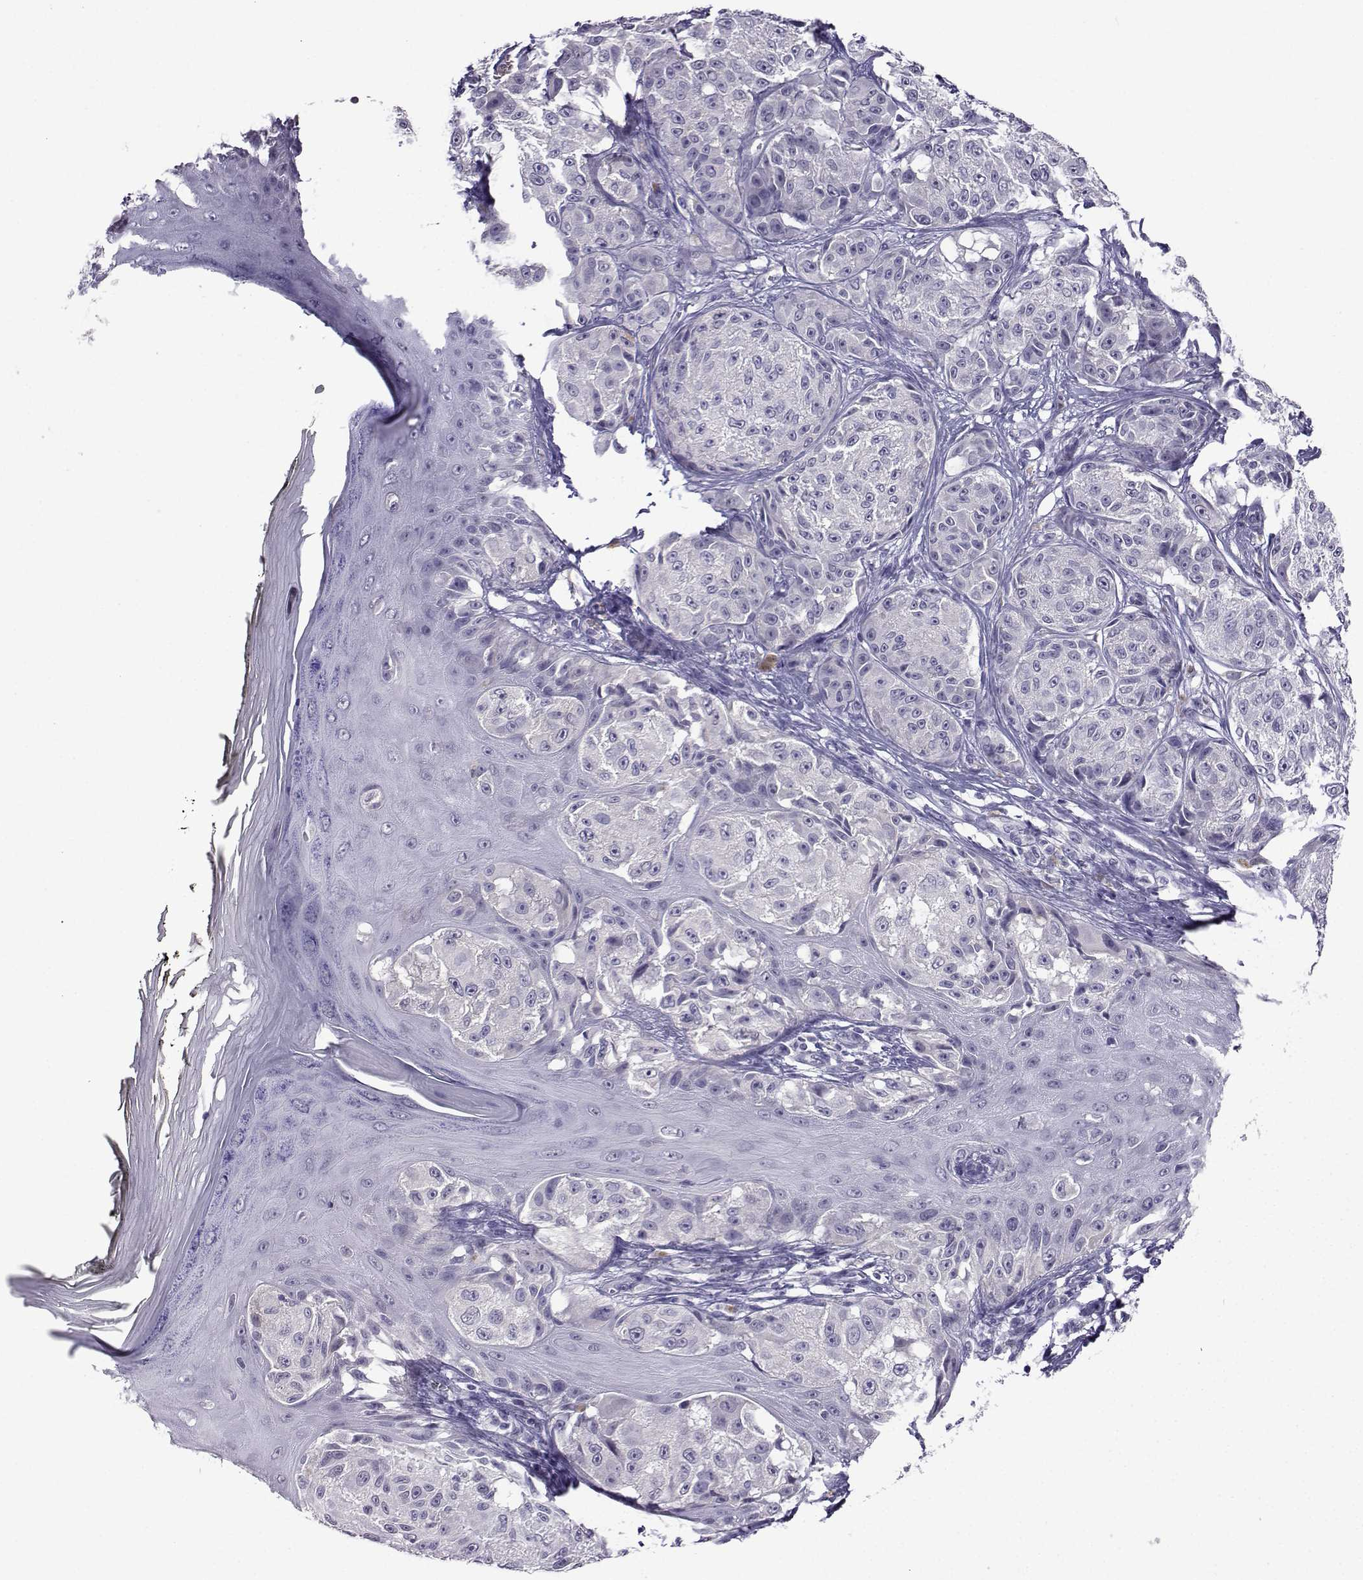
{"staining": {"intensity": "negative", "quantity": "none", "location": "none"}, "tissue": "melanoma", "cell_type": "Tumor cells", "image_type": "cancer", "snomed": [{"axis": "morphology", "description": "Malignant melanoma, NOS"}, {"axis": "topography", "description": "Skin"}], "caption": "High magnification brightfield microscopy of melanoma stained with DAB (3,3'-diaminobenzidine) (brown) and counterstained with hematoxylin (blue): tumor cells show no significant staining.", "gene": "LRFN2", "patient": {"sex": "male", "age": 61}}